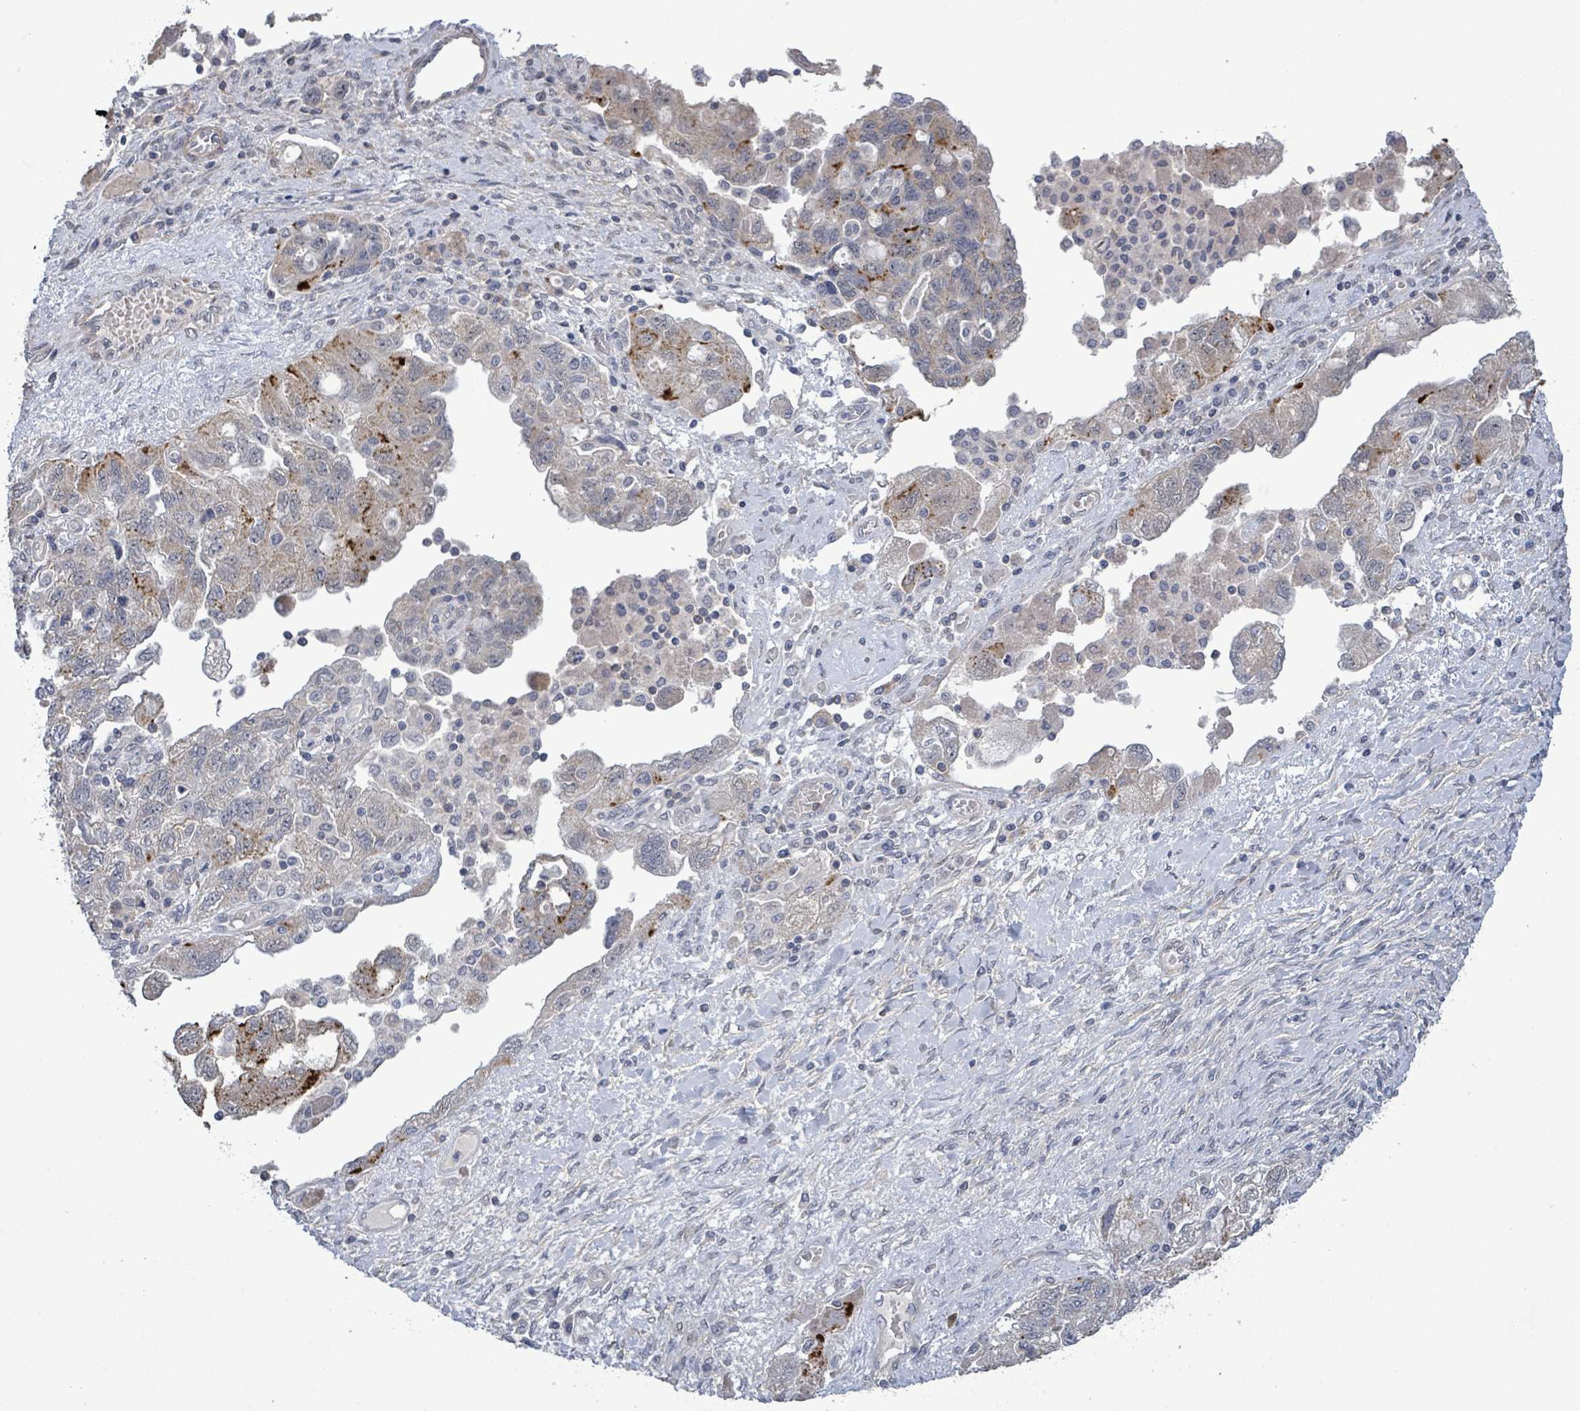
{"staining": {"intensity": "moderate", "quantity": "<25%", "location": "cytoplasmic/membranous"}, "tissue": "ovarian cancer", "cell_type": "Tumor cells", "image_type": "cancer", "snomed": [{"axis": "morphology", "description": "Carcinoma, NOS"}, {"axis": "morphology", "description": "Cystadenocarcinoma, serous, NOS"}, {"axis": "topography", "description": "Ovary"}], "caption": "Ovarian serous cystadenocarcinoma stained with immunohistochemistry shows moderate cytoplasmic/membranous expression in about <25% of tumor cells. Using DAB (3,3'-diaminobenzidine) (brown) and hematoxylin (blue) stains, captured at high magnification using brightfield microscopy.", "gene": "AMMECR1", "patient": {"sex": "female", "age": 69}}